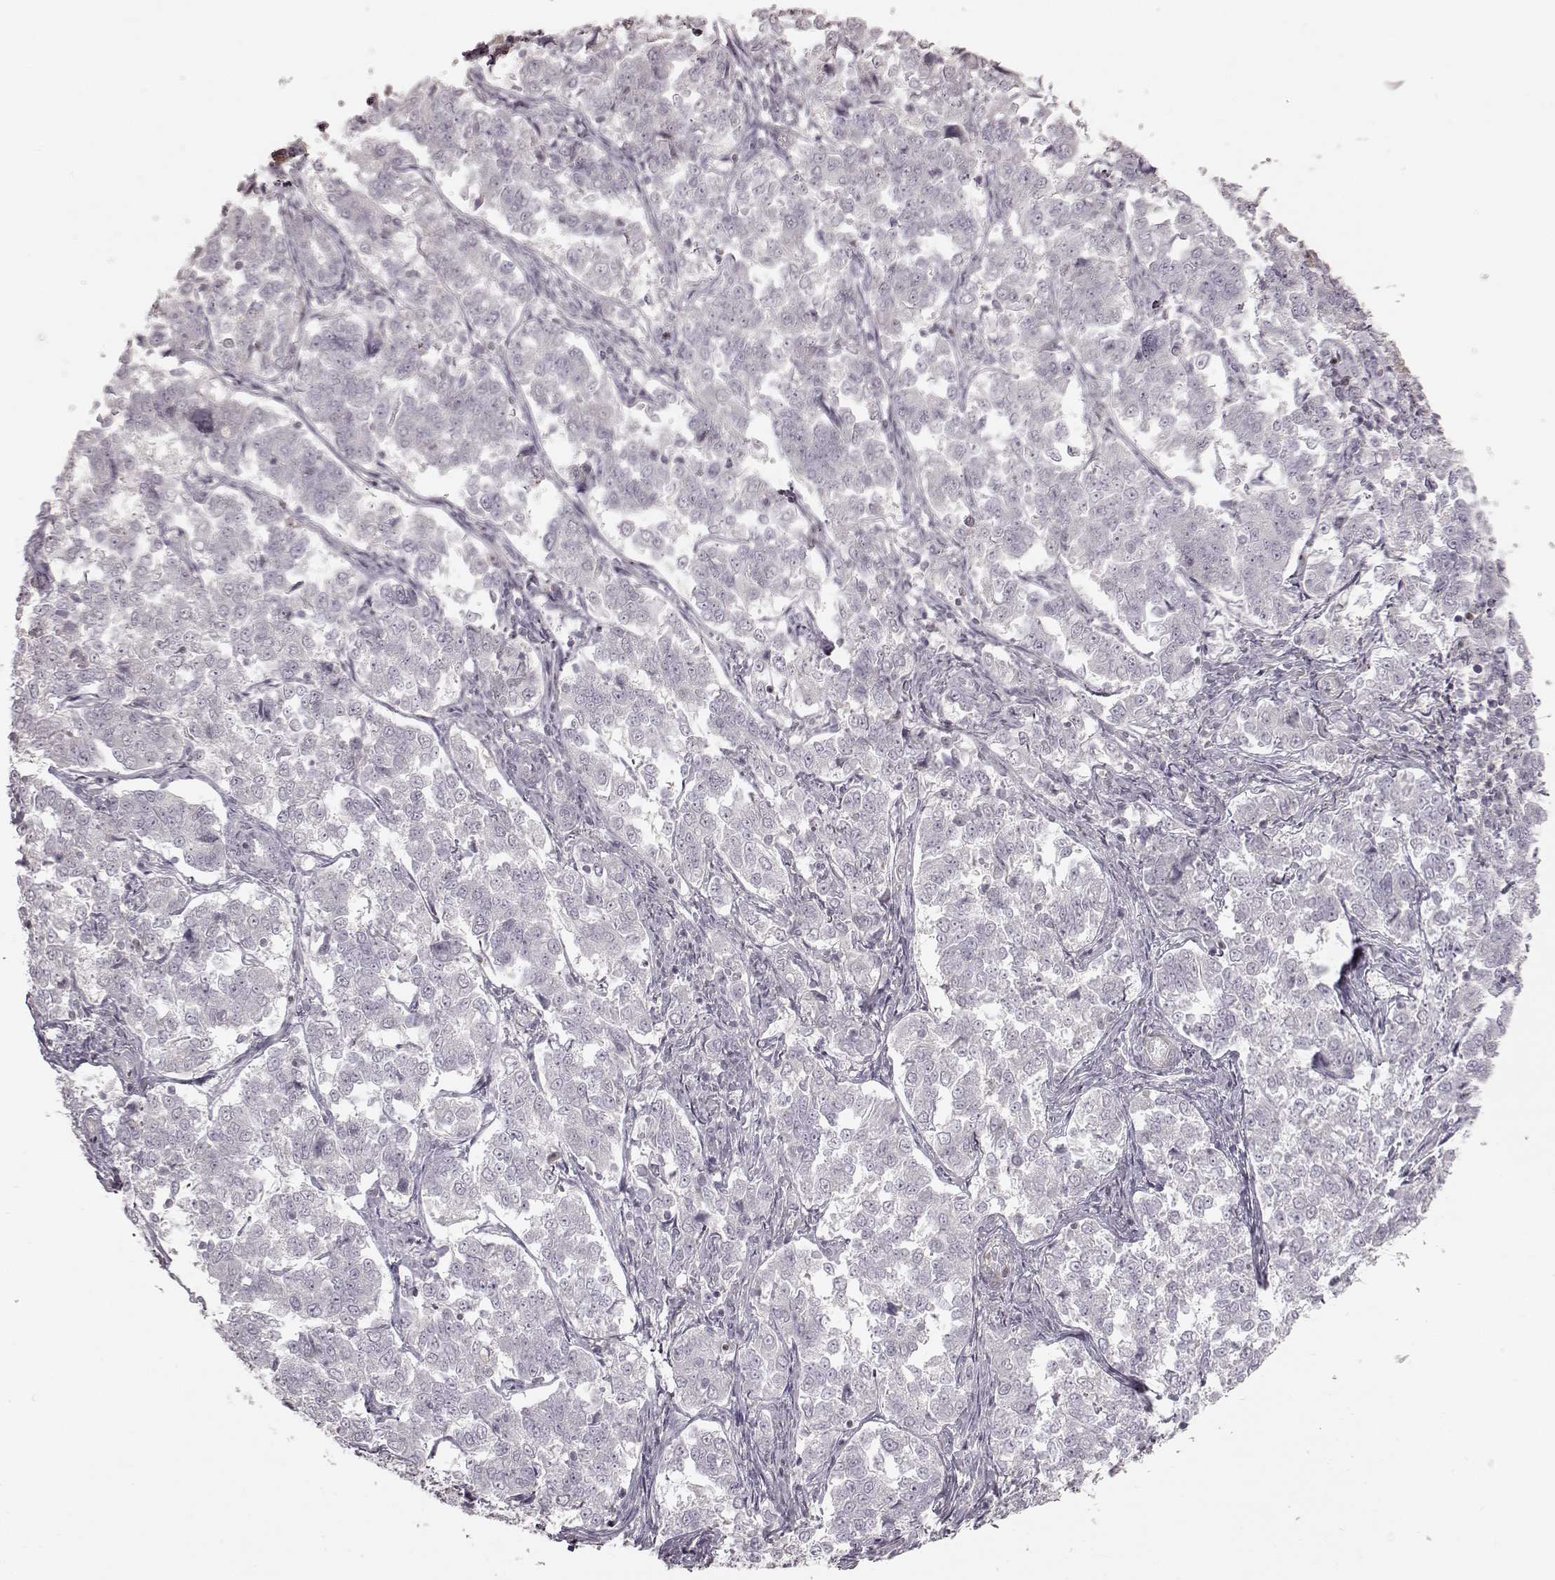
{"staining": {"intensity": "negative", "quantity": "none", "location": "none"}, "tissue": "endometrial cancer", "cell_type": "Tumor cells", "image_type": "cancer", "snomed": [{"axis": "morphology", "description": "Adenocarcinoma, NOS"}, {"axis": "topography", "description": "Endometrium"}], "caption": "Human endometrial cancer stained for a protein using IHC shows no expression in tumor cells.", "gene": "PRLHR", "patient": {"sex": "female", "age": 43}}